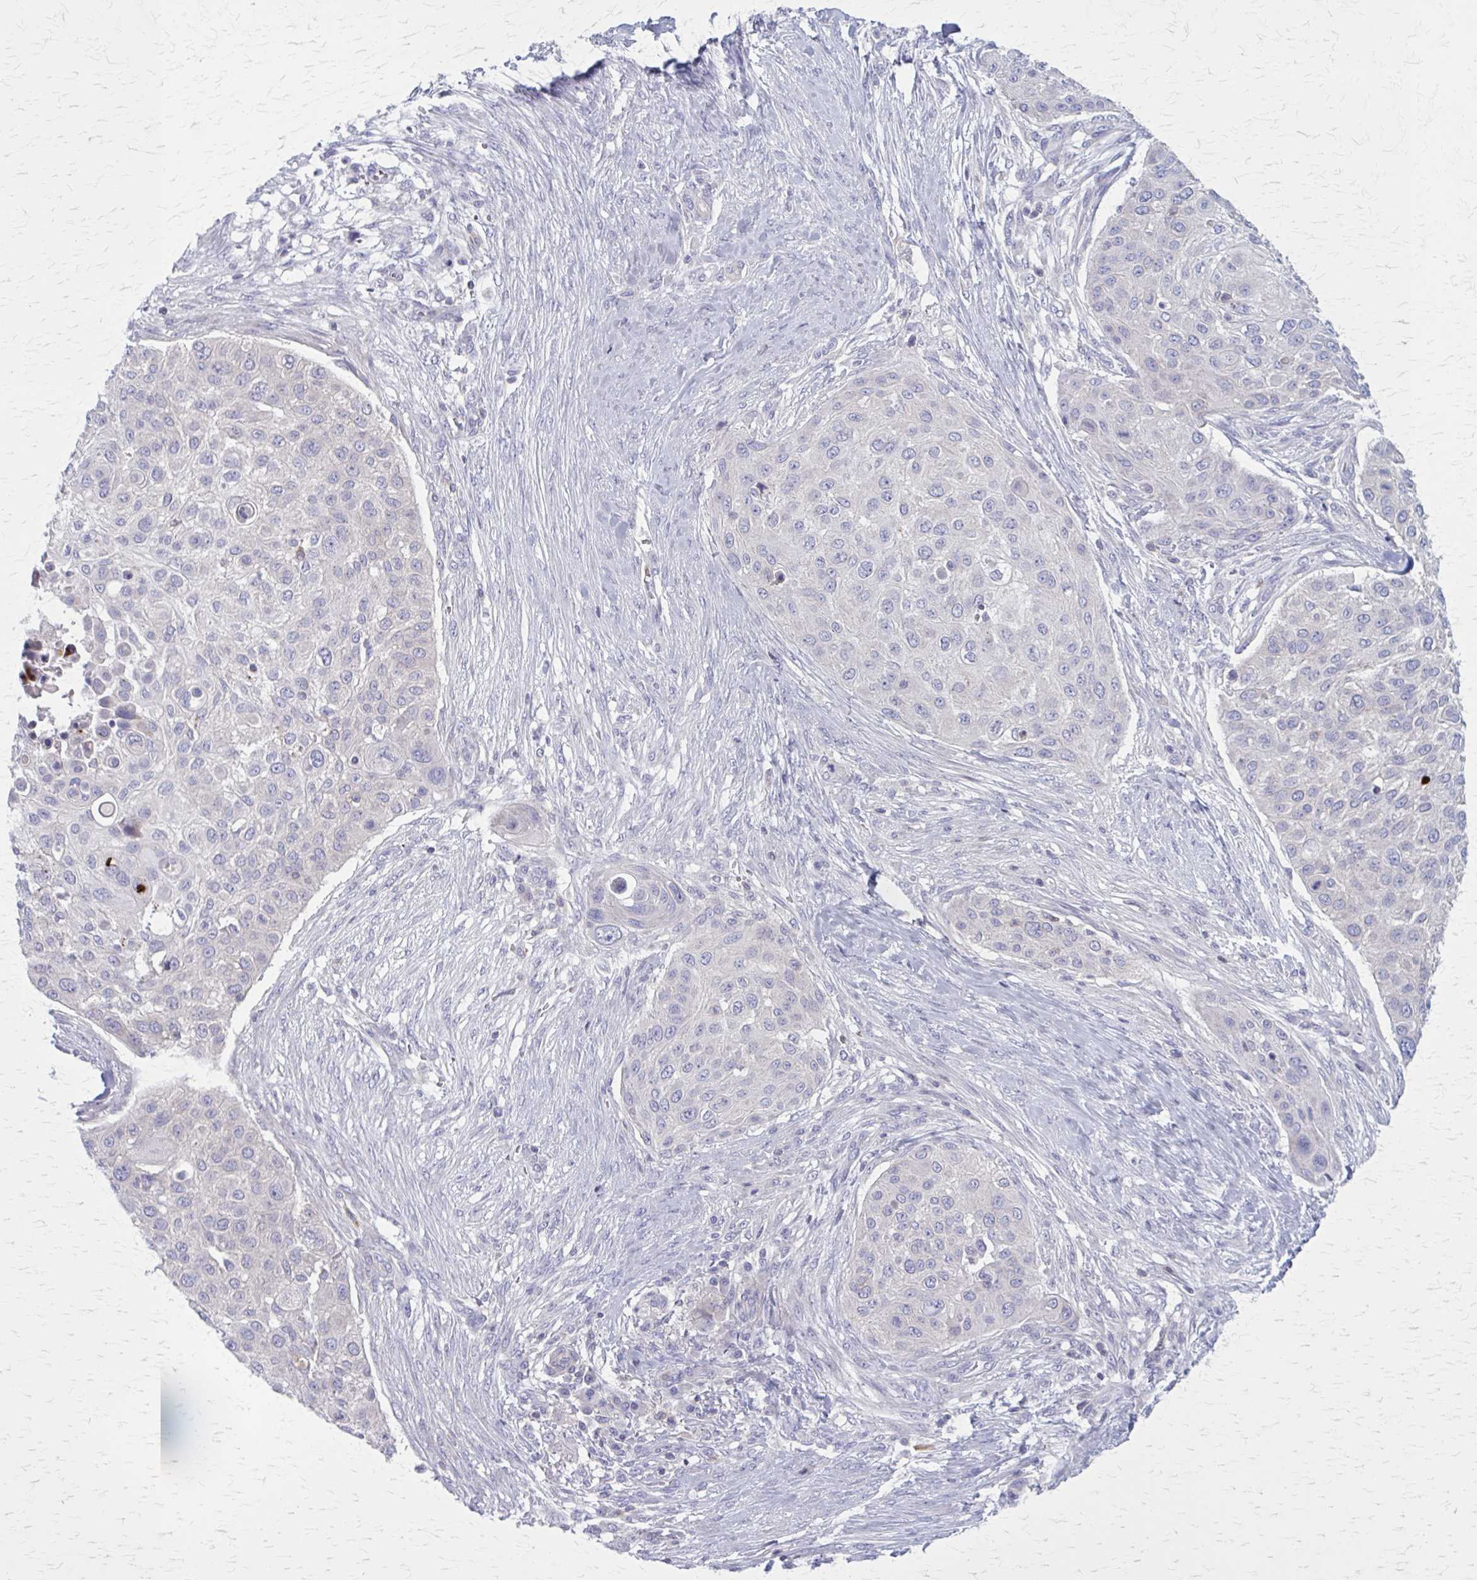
{"staining": {"intensity": "negative", "quantity": "none", "location": "none"}, "tissue": "skin cancer", "cell_type": "Tumor cells", "image_type": "cancer", "snomed": [{"axis": "morphology", "description": "Squamous cell carcinoma, NOS"}, {"axis": "topography", "description": "Skin"}], "caption": "Immunohistochemistry (IHC) image of neoplastic tissue: skin cancer (squamous cell carcinoma) stained with DAB (3,3'-diaminobenzidine) displays no significant protein positivity in tumor cells.", "gene": "PITPNM1", "patient": {"sex": "female", "age": 87}}